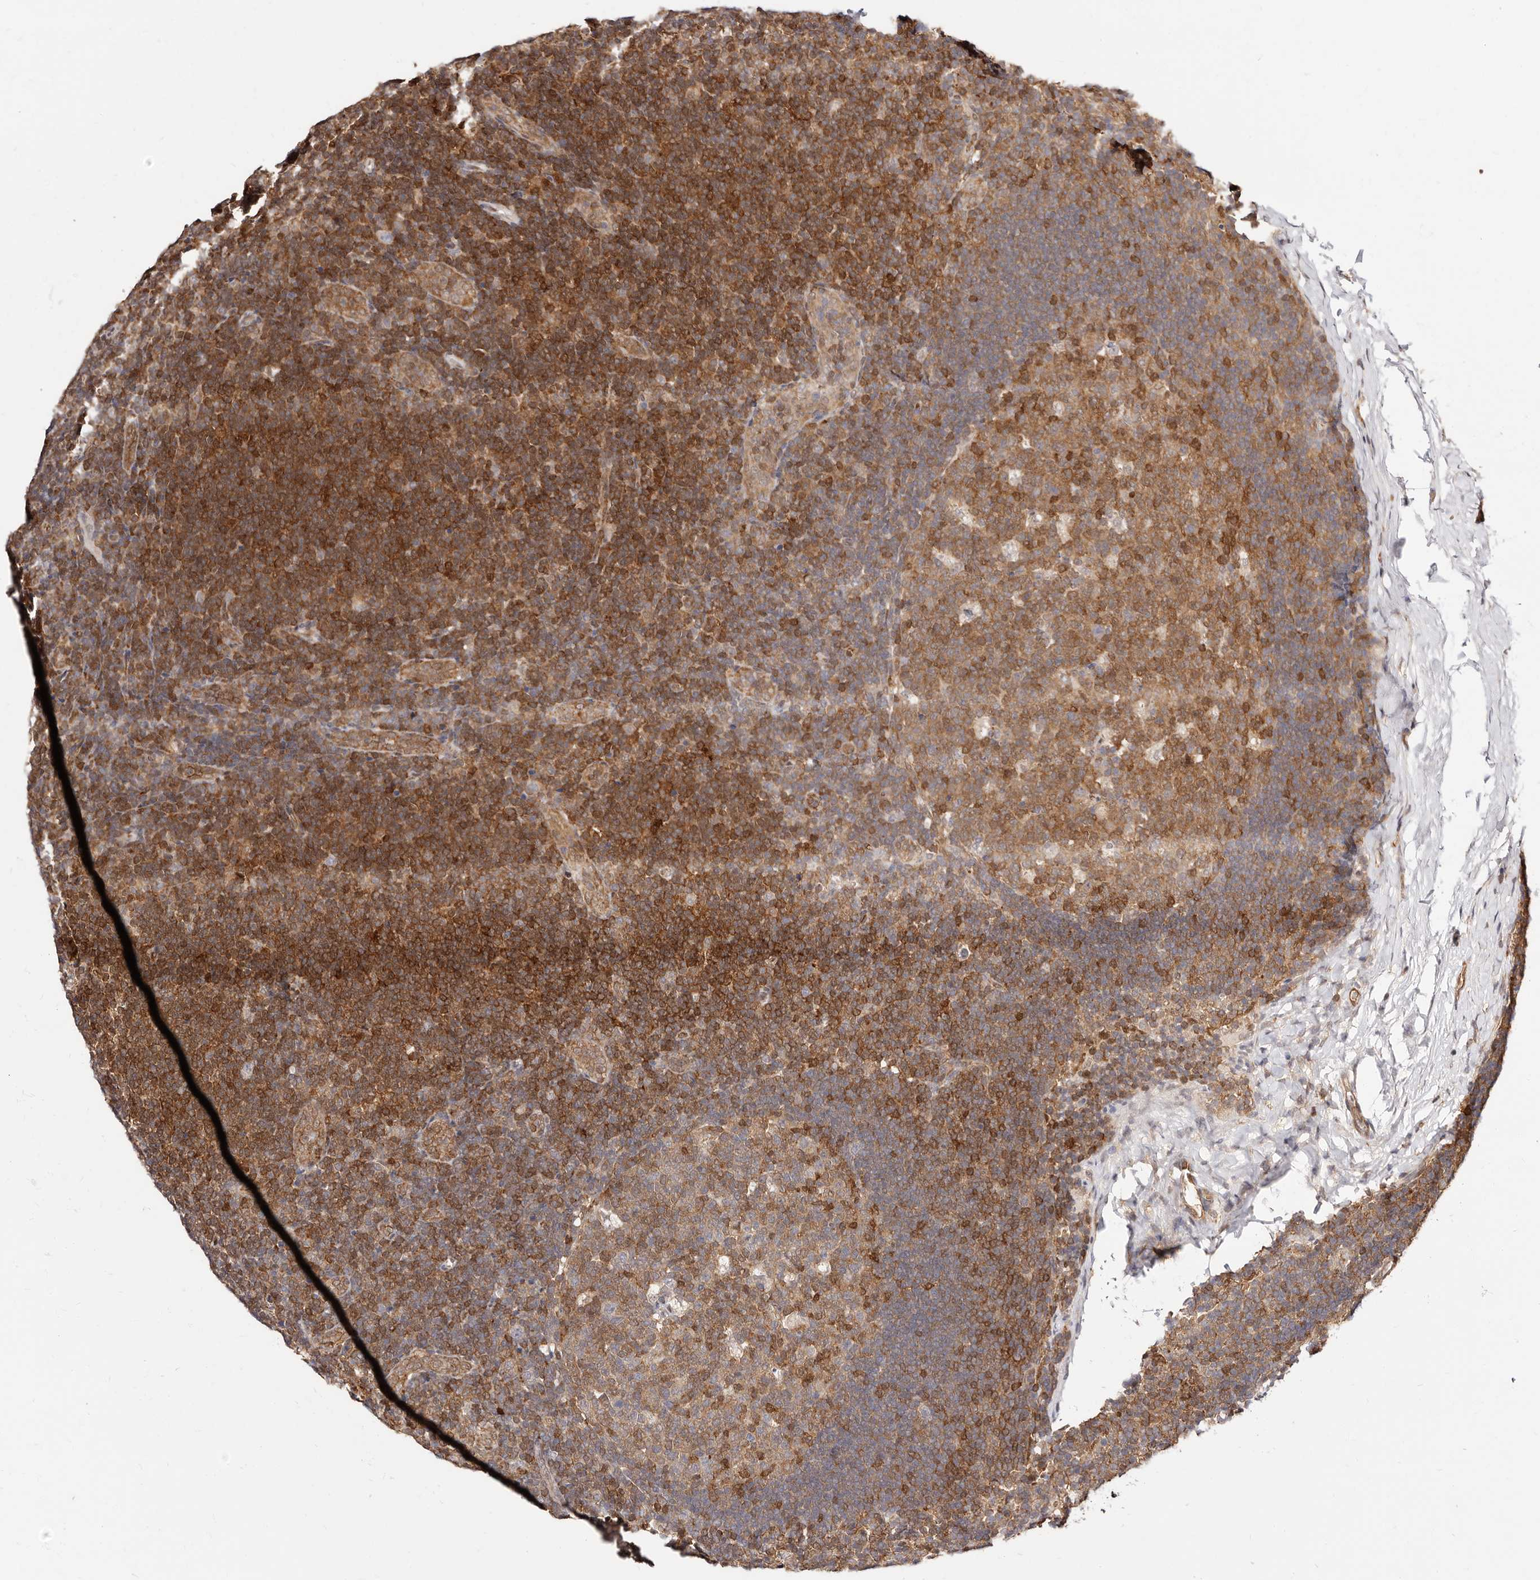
{"staining": {"intensity": "moderate", "quantity": ">75%", "location": "cytoplasmic/membranous"}, "tissue": "lymph node", "cell_type": "Germinal center cells", "image_type": "normal", "snomed": [{"axis": "morphology", "description": "Normal tissue, NOS"}, {"axis": "topography", "description": "Lymph node"}], "caption": "Immunohistochemistry (IHC) of benign lymph node exhibits medium levels of moderate cytoplasmic/membranous staining in about >75% of germinal center cells.", "gene": "STAT5A", "patient": {"sex": "female", "age": 22}}